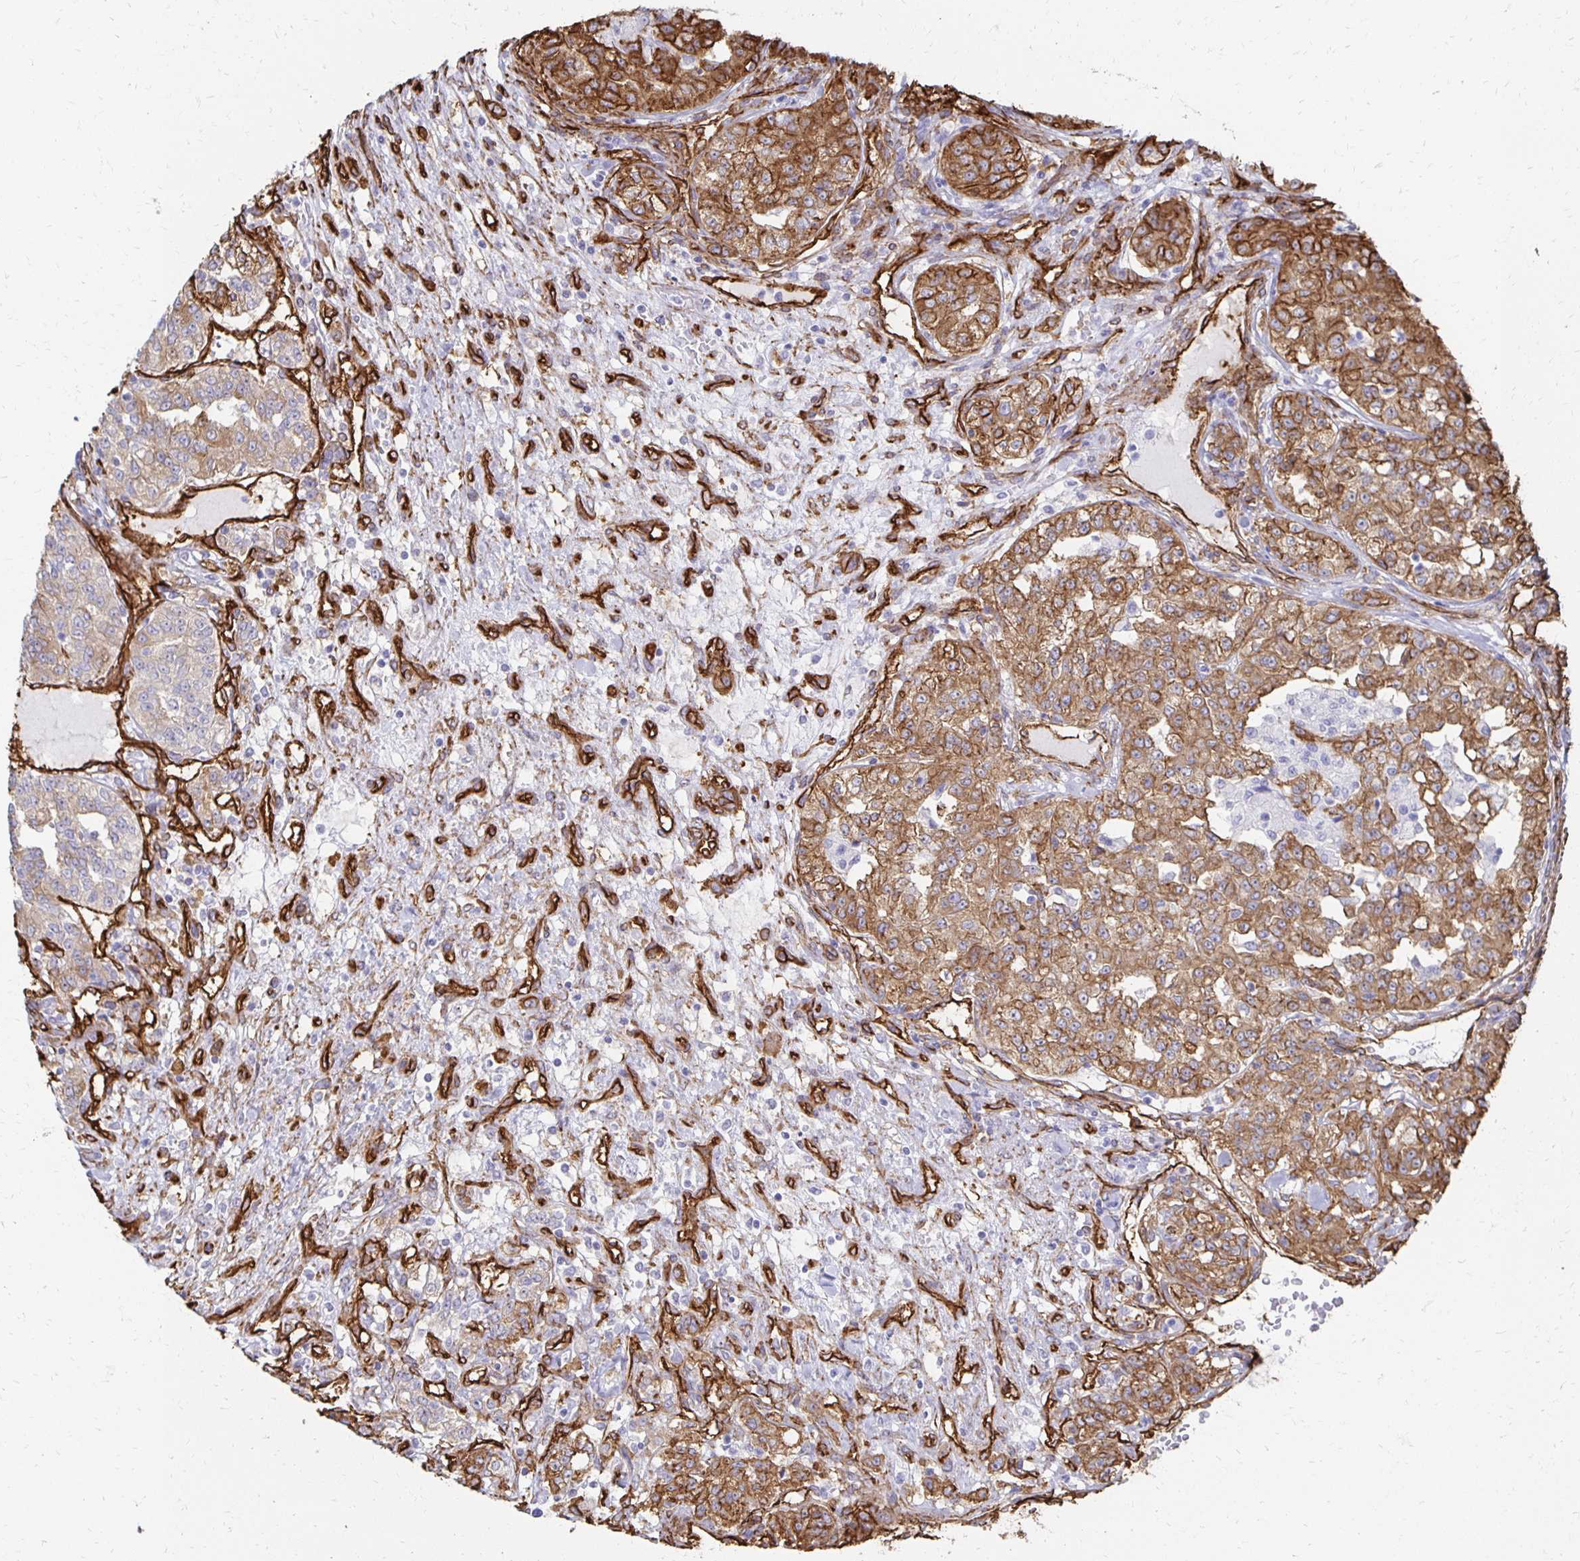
{"staining": {"intensity": "moderate", "quantity": ">75%", "location": "cytoplasmic/membranous"}, "tissue": "renal cancer", "cell_type": "Tumor cells", "image_type": "cancer", "snomed": [{"axis": "morphology", "description": "Adenocarcinoma, NOS"}, {"axis": "topography", "description": "Kidney"}], "caption": "Renal cancer was stained to show a protein in brown. There is medium levels of moderate cytoplasmic/membranous positivity in about >75% of tumor cells. The protein is stained brown, and the nuclei are stained in blue (DAB IHC with brightfield microscopy, high magnification).", "gene": "VIPR2", "patient": {"sex": "female", "age": 63}}